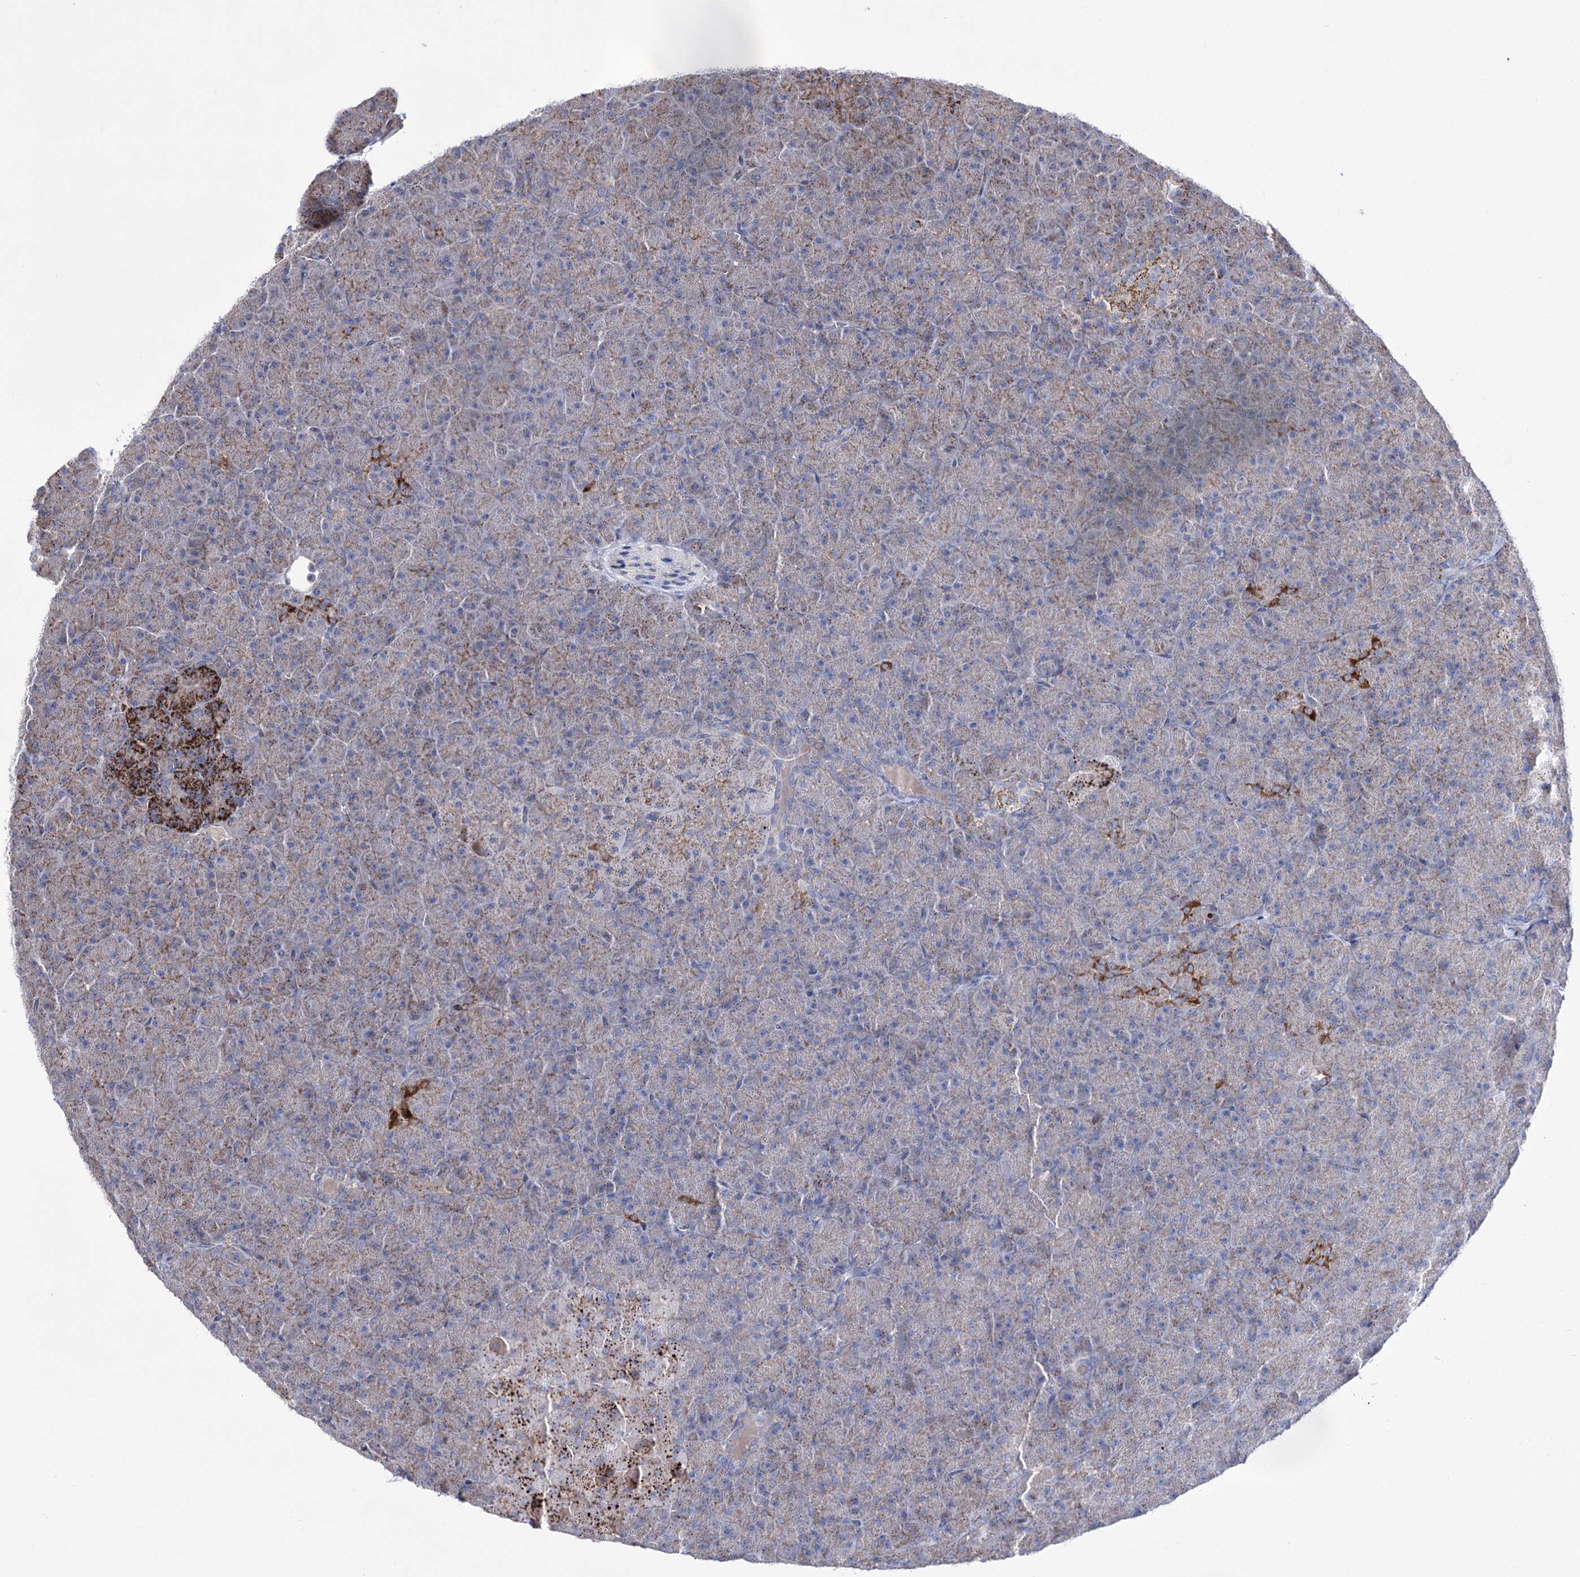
{"staining": {"intensity": "strong", "quantity": "<25%", "location": "cytoplasmic/membranous"}, "tissue": "pancreas", "cell_type": "Exocrine glandular cells", "image_type": "normal", "snomed": [{"axis": "morphology", "description": "Normal tissue, NOS"}, {"axis": "topography", "description": "Pancreas"}], "caption": "The photomicrograph demonstrates staining of benign pancreas, revealing strong cytoplasmic/membranous protein expression (brown color) within exocrine glandular cells. The staining was performed using DAB (3,3'-diaminobenzidine), with brown indicating positive protein expression. Nuclei are stained blue with hematoxylin.", "gene": "OSBPL5", "patient": {"sex": "male", "age": 36}}